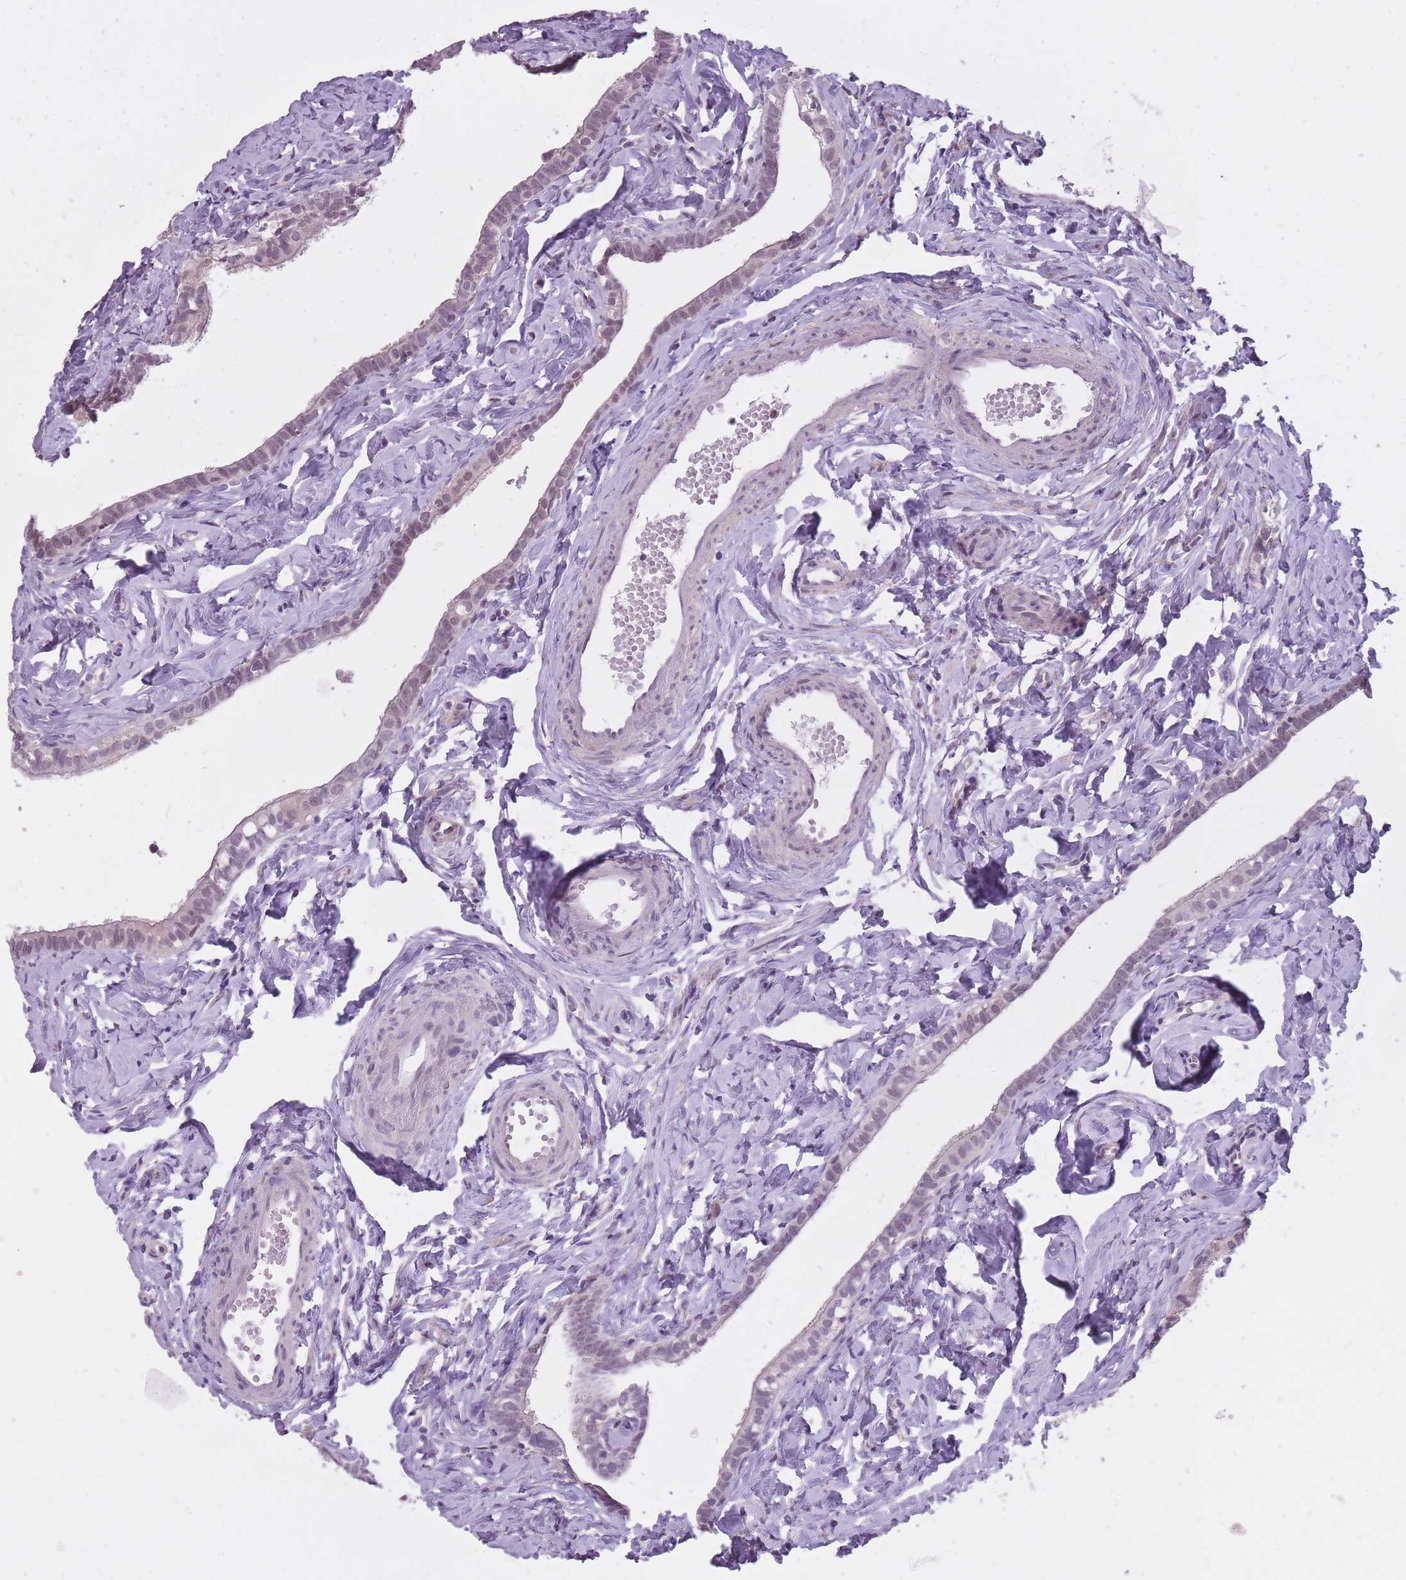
{"staining": {"intensity": "weak", "quantity": ">75%", "location": "cytoplasmic/membranous,nuclear"}, "tissue": "fallopian tube", "cell_type": "Glandular cells", "image_type": "normal", "snomed": [{"axis": "morphology", "description": "Normal tissue, NOS"}, {"axis": "topography", "description": "Fallopian tube"}], "caption": "Benign fallopian tube displays weak cytoplasmic/membranous,nuclear expression in approximately >75% of glandular cells, visualized by immunohistochemistry.", "gene": "TIGD1", "patient": {"sex": "female", "age": 66}}